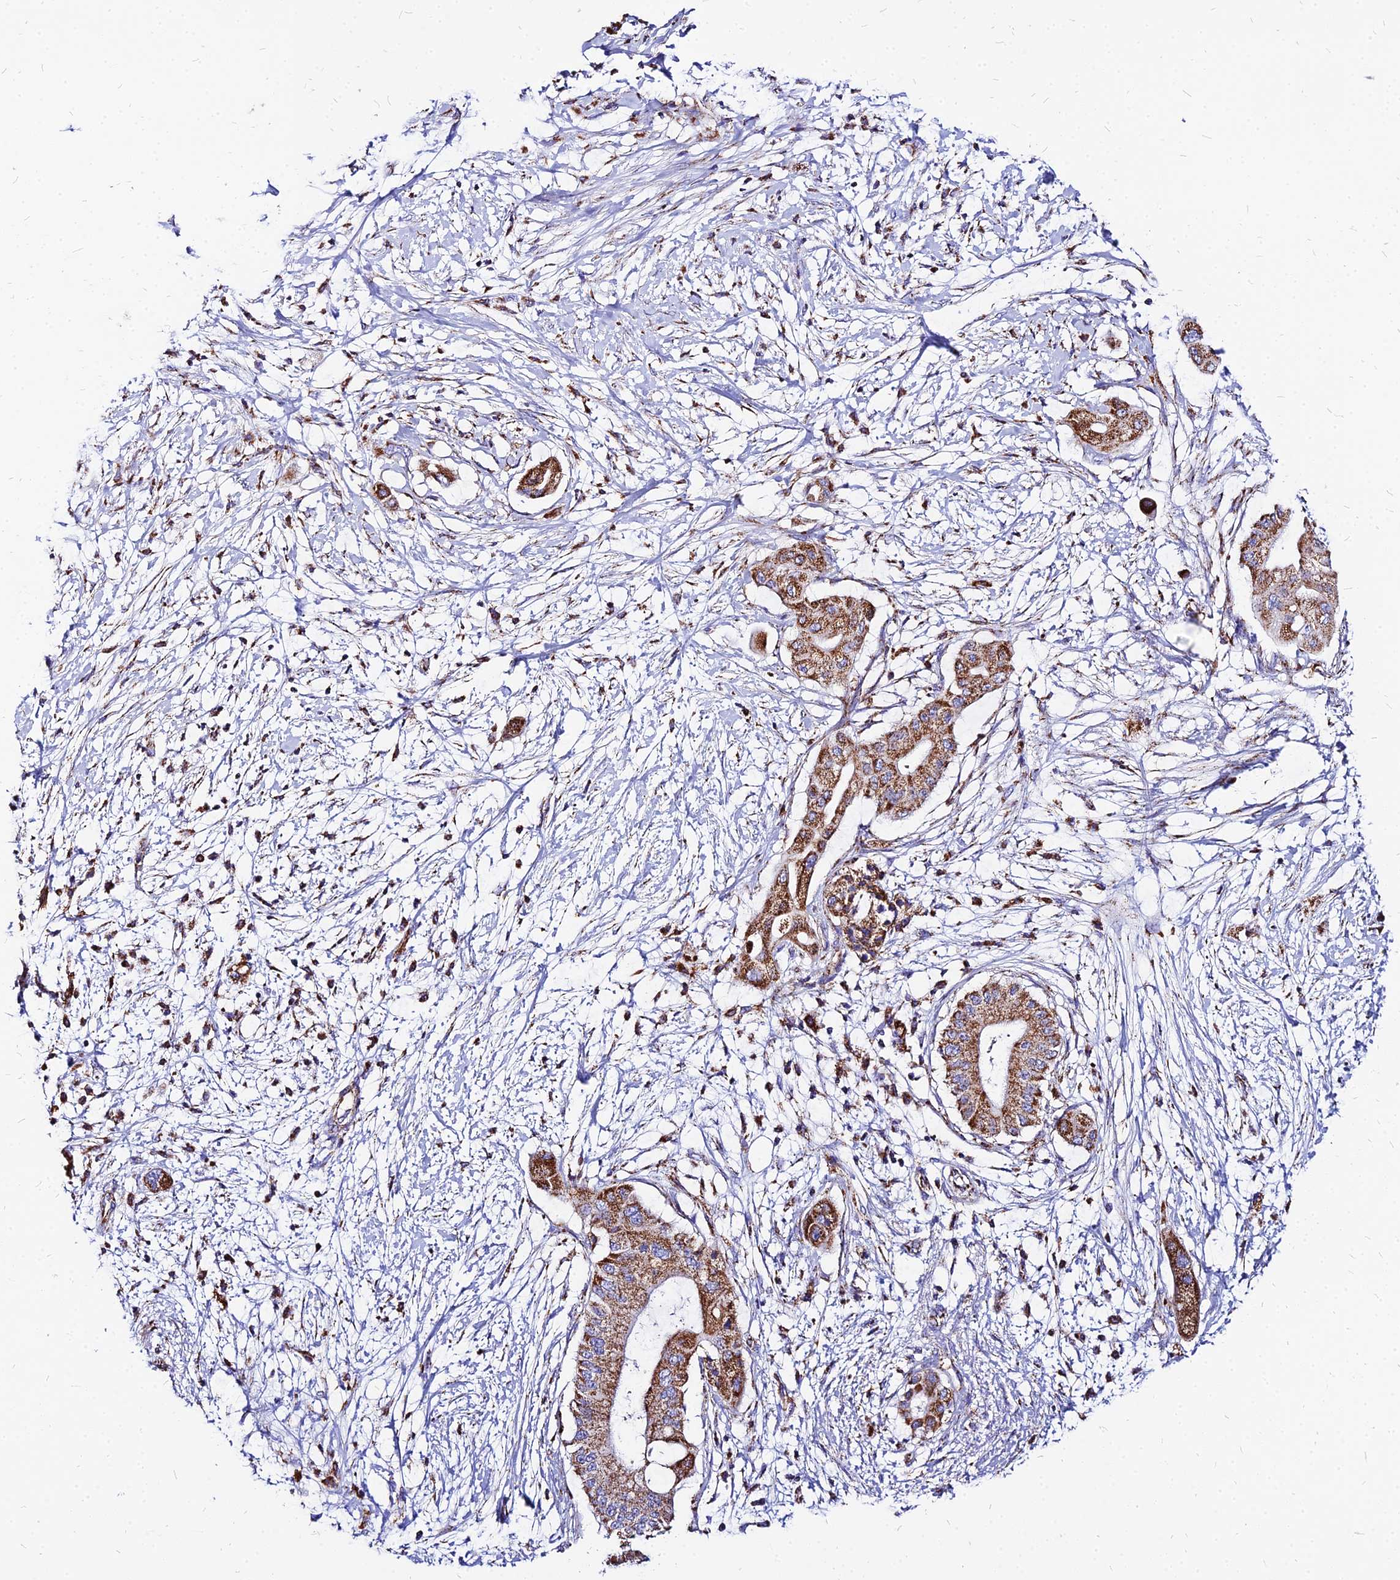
{"staining": {"intensity": "moderate", "quantity": ">75%", "location": "cytoplasmic/membranous"}, "tissue": "pancreatic cancer", "cell_type": "Tumor cells", "image_type": "cancer", "snomed": [{"axis": "morphology", "description": "Adenocarcinoma, NOS"}, {"axis": "topography", "description": "Pancreas"}], "caption": "A brown stain highlights moderate cytoplasmic/membranous positivity of a protein in human pancreatic cancer (adenocarcinoma) tumor cells.", "gene": "DLD", "patient": {"sex": "male", "age": 68}}